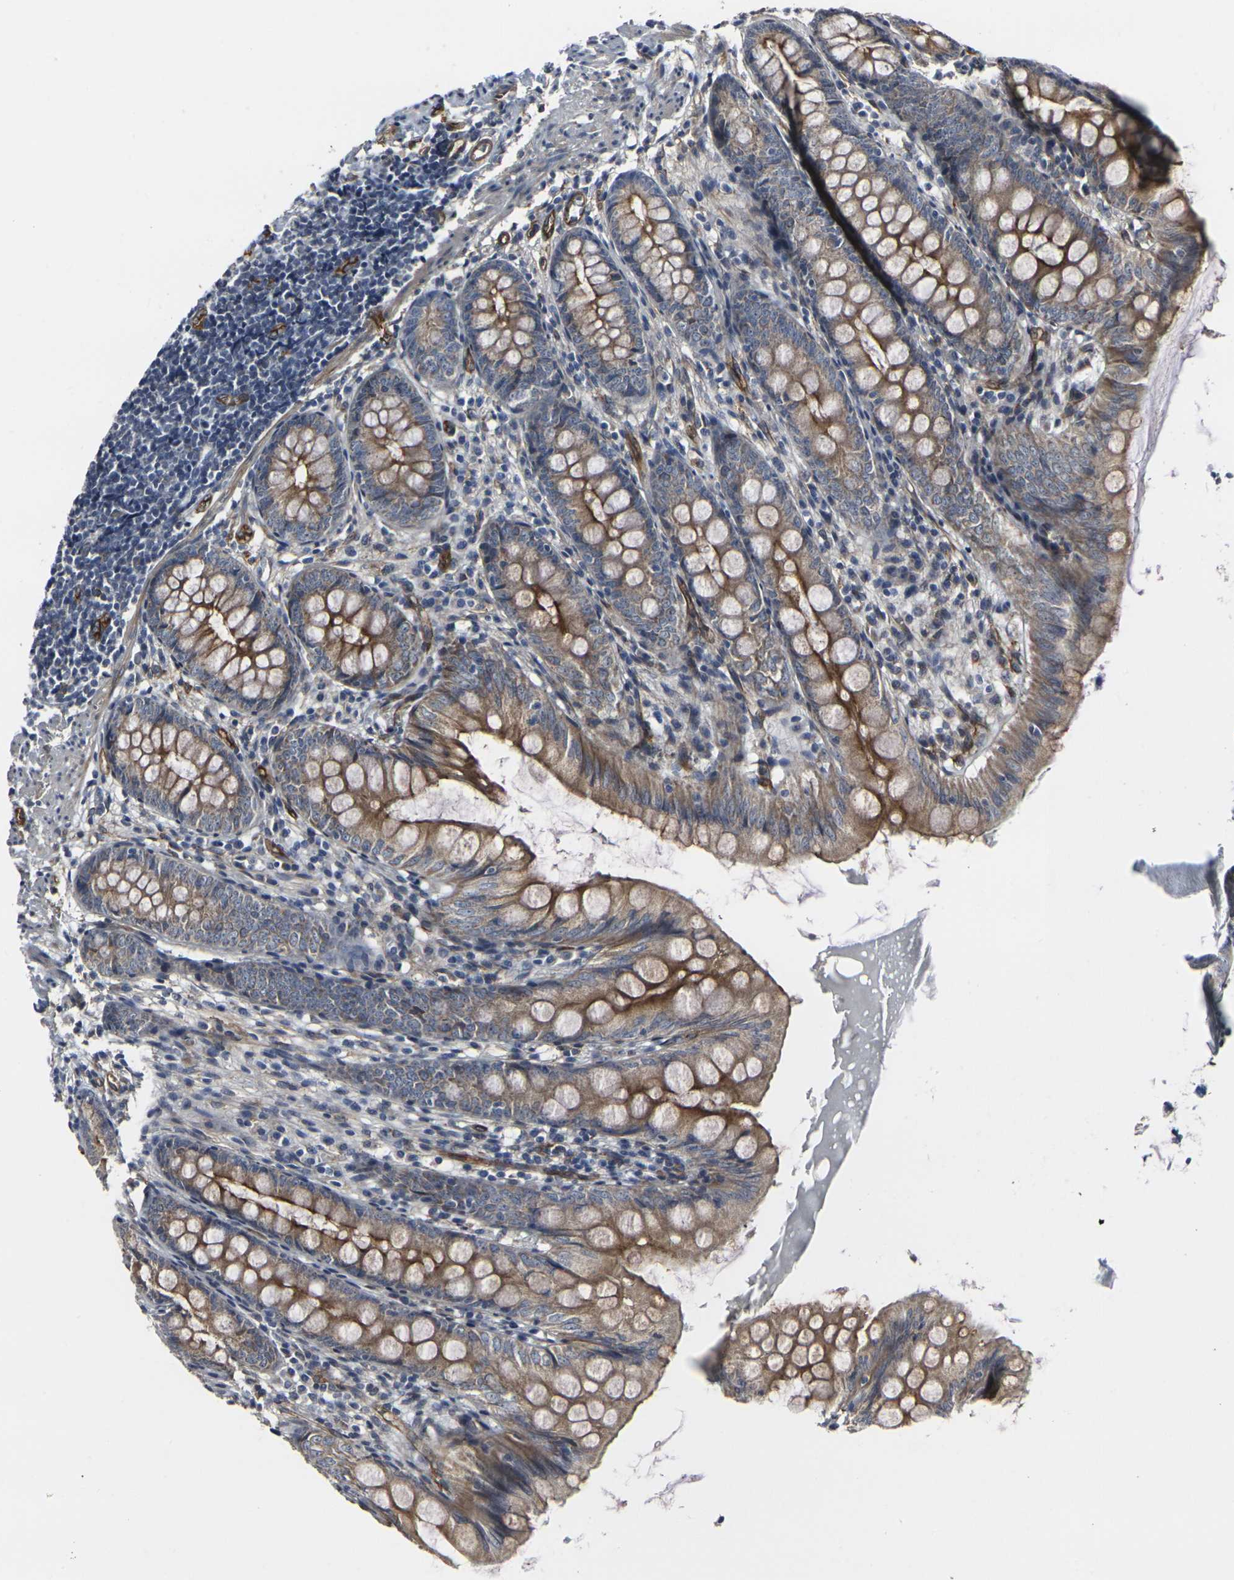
{"staining": {"intensity": "moderate", "quantity": ">75%", "location": "cytoplasmic/membranous"}, "tissue": "appendix", "cell_type": "Glandular cells", "image_type": "normal", "snomed": [{"axis": "morphology", "description": "Normal tissue, NOS"}, {"axis": "topography", "description": "Appendix"}], "caption": "An immunohistochemistry (IHC) micrograph of unremarkable tissue is shown. Protein staining in brown shows moderate cytoplasmic/membranous positivity in appendix within glandular cells.", "gene": "MYOF", "patient": {"sex": "female", "age": 77}}